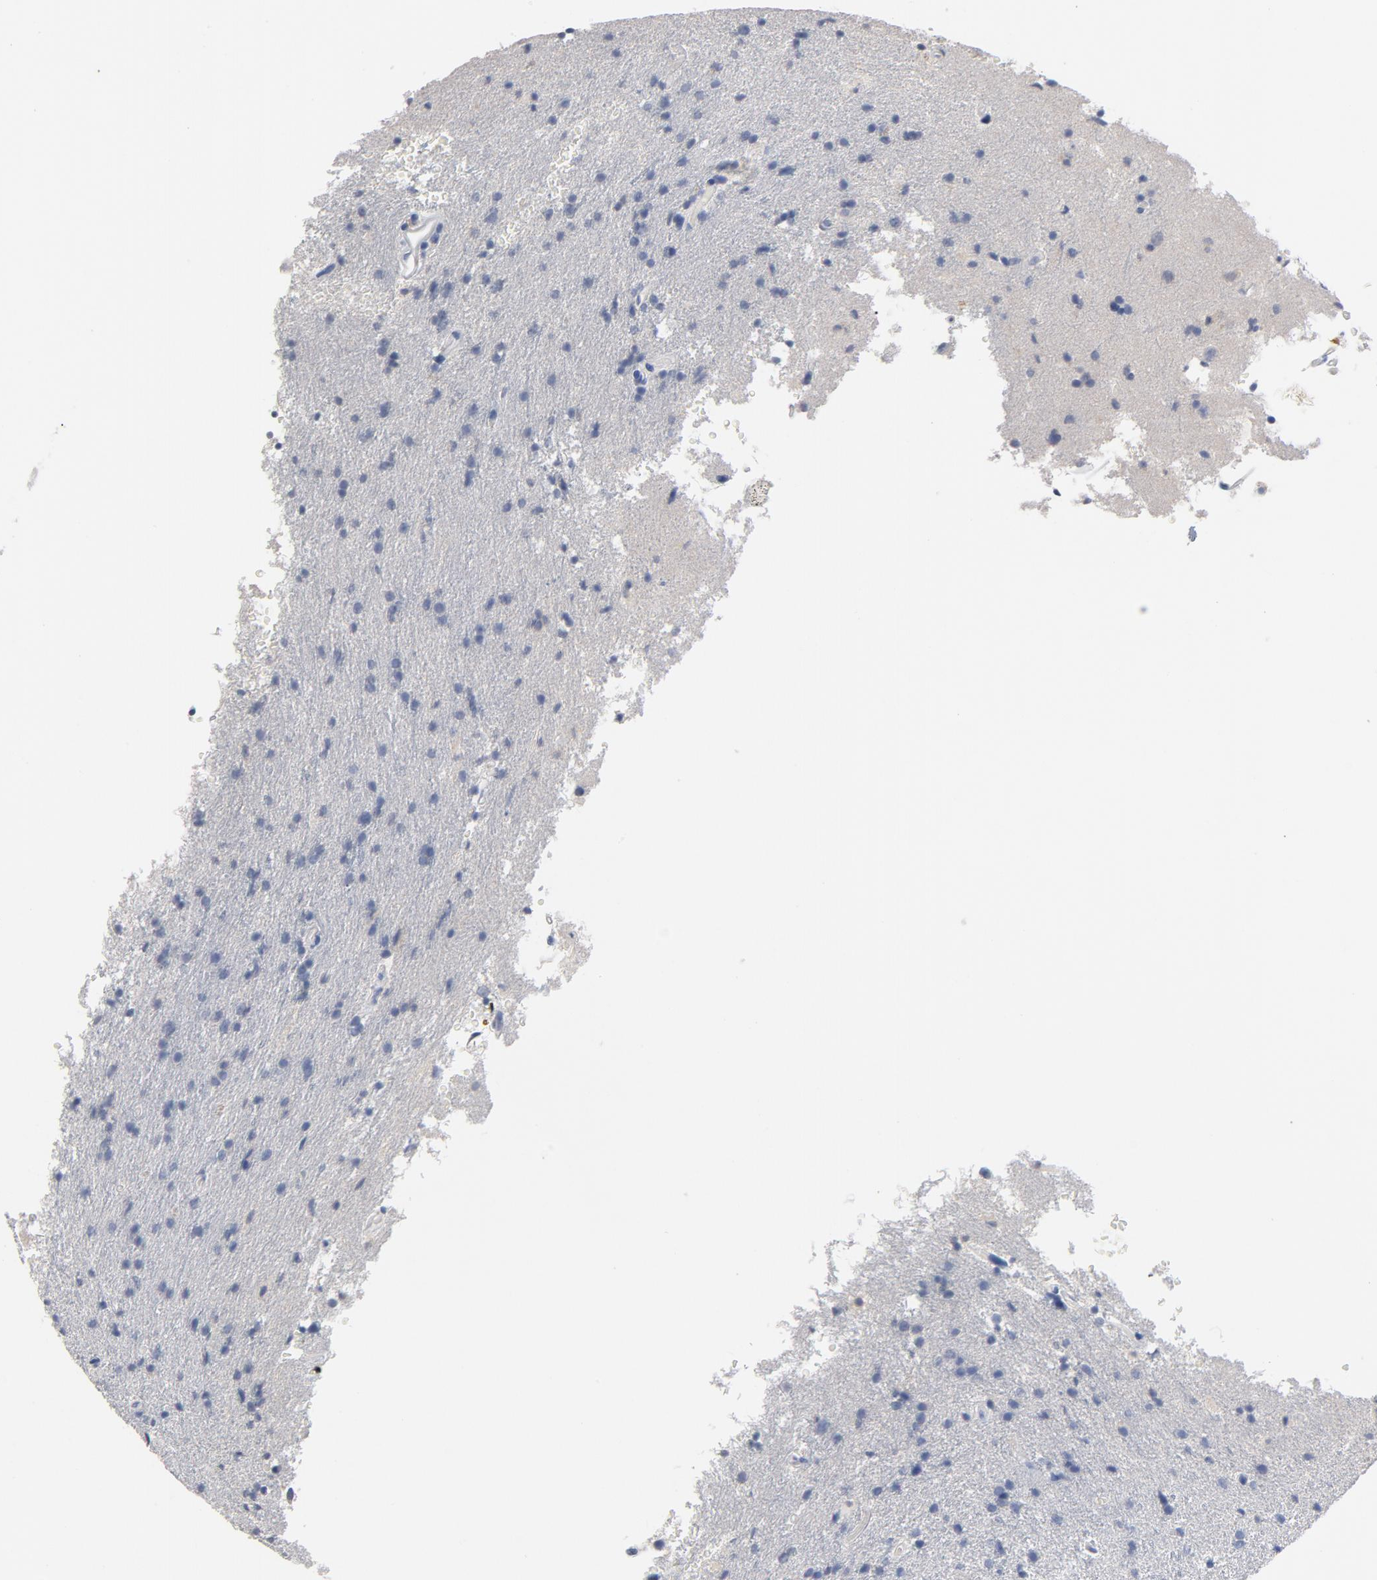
{"staining": {"intensity": "negative", "quantity": "none", "location": "none"}, "tissue": "glioma", "cell_type": "Tumor cells", "image_type": "cancer", "snomed": [{"axis": "morphology", "description": "Glioma, malignant, High grade"}, {"axis": "topography", "description": "Brain"}], "caption": "Glioma stained for a protein using immunohistochemistry displays no staining tumor cells.", "gene": "ZCCHC13", "patient": {"sex": "male", "age": 33}}